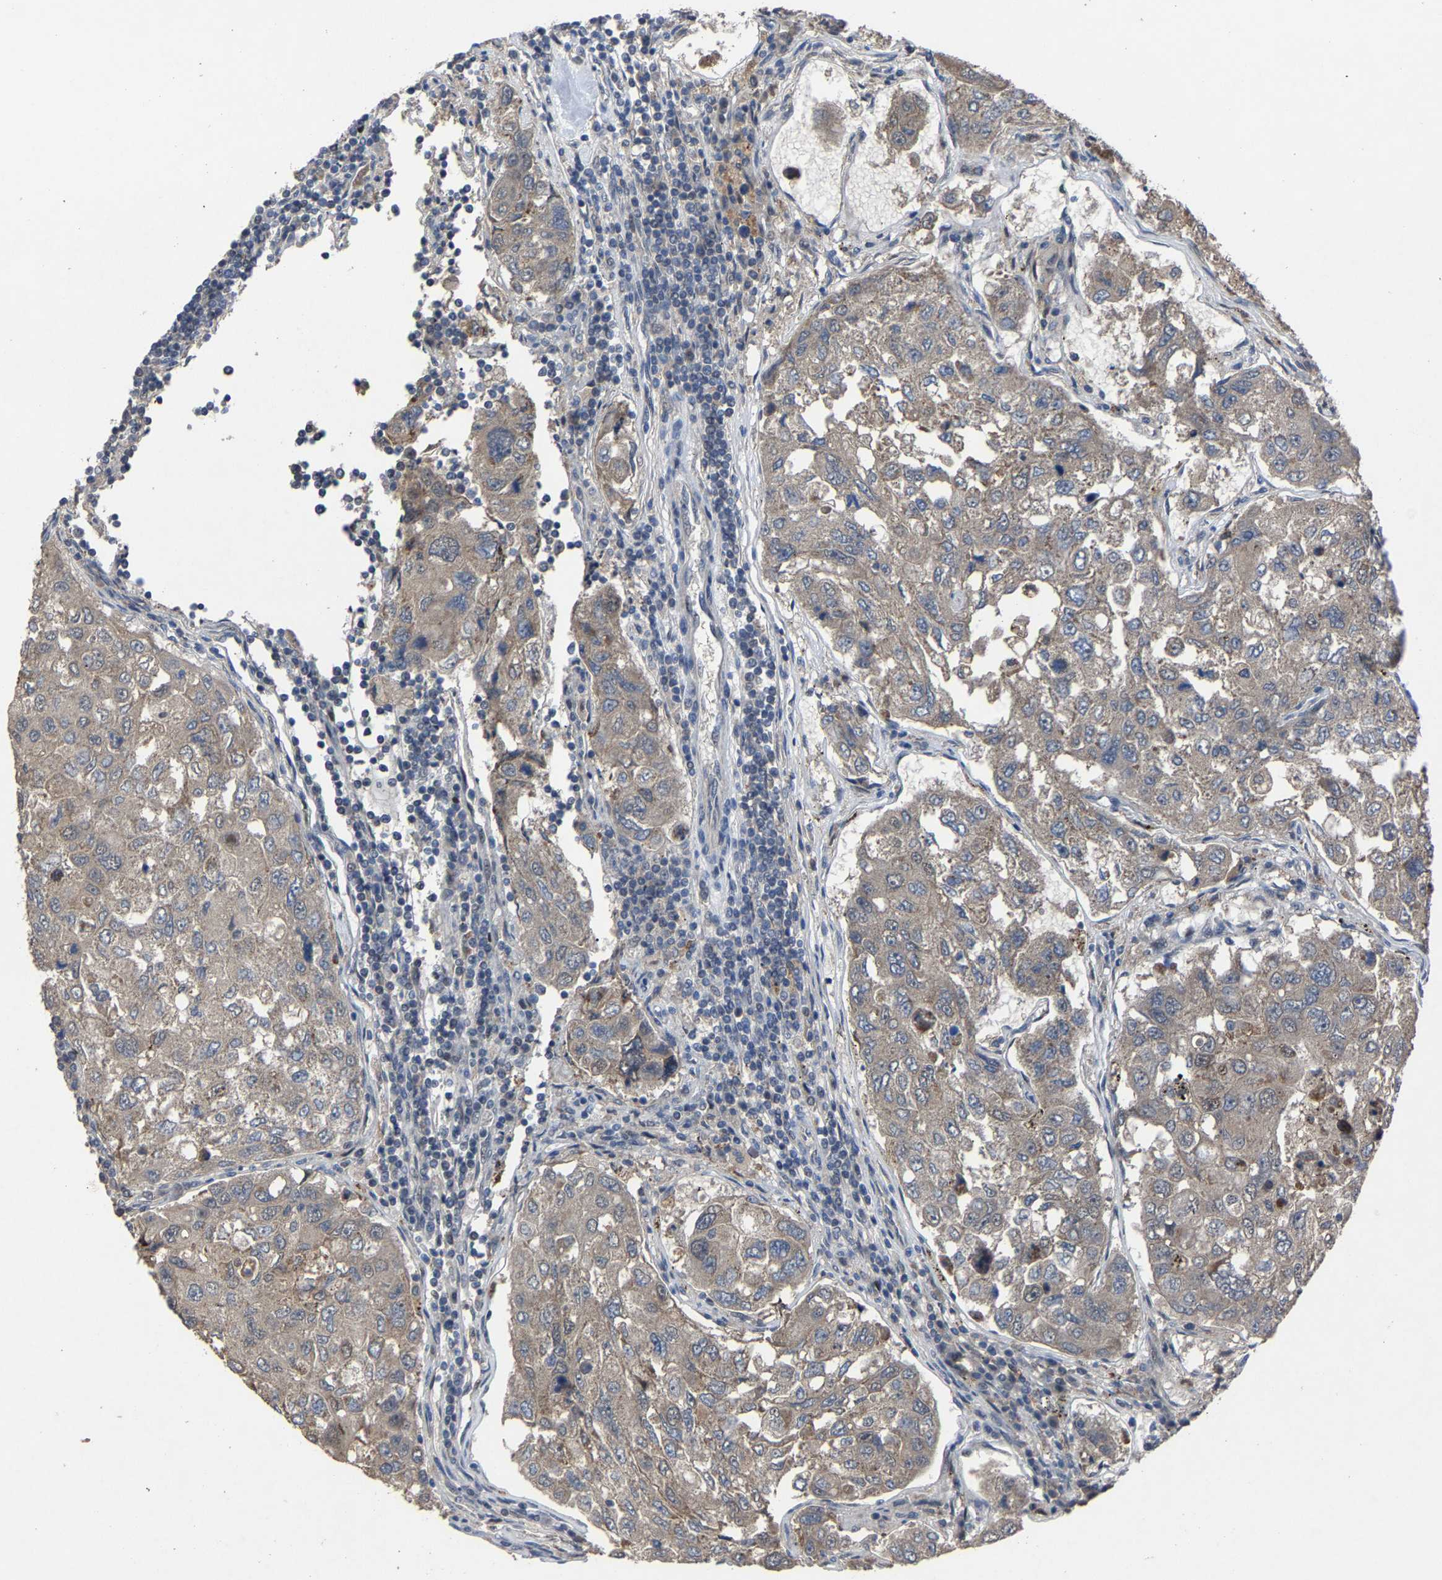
{"staining": {"intensity": "weak", "quantity": "<25%", "location": "cytoplasmic/membranous,nuclear"}, "tissue": "urothelial cancer", "cell_type": "Tumor cells", "image_type": "cancer", "snomed": [{"axis": "morphology", "description": "Urothelial carcinoma, High grade"}, {"axis": "topography", "description": "Lymph node"}, {"axis": "topography", "description": "Urinary bladder"}], "caption": "Histopathology image shows no protein staining in tumor cells of urothelial cancer tissue.", "gene": "LSM8", "patient": {"sex": "male", "age": 51}}